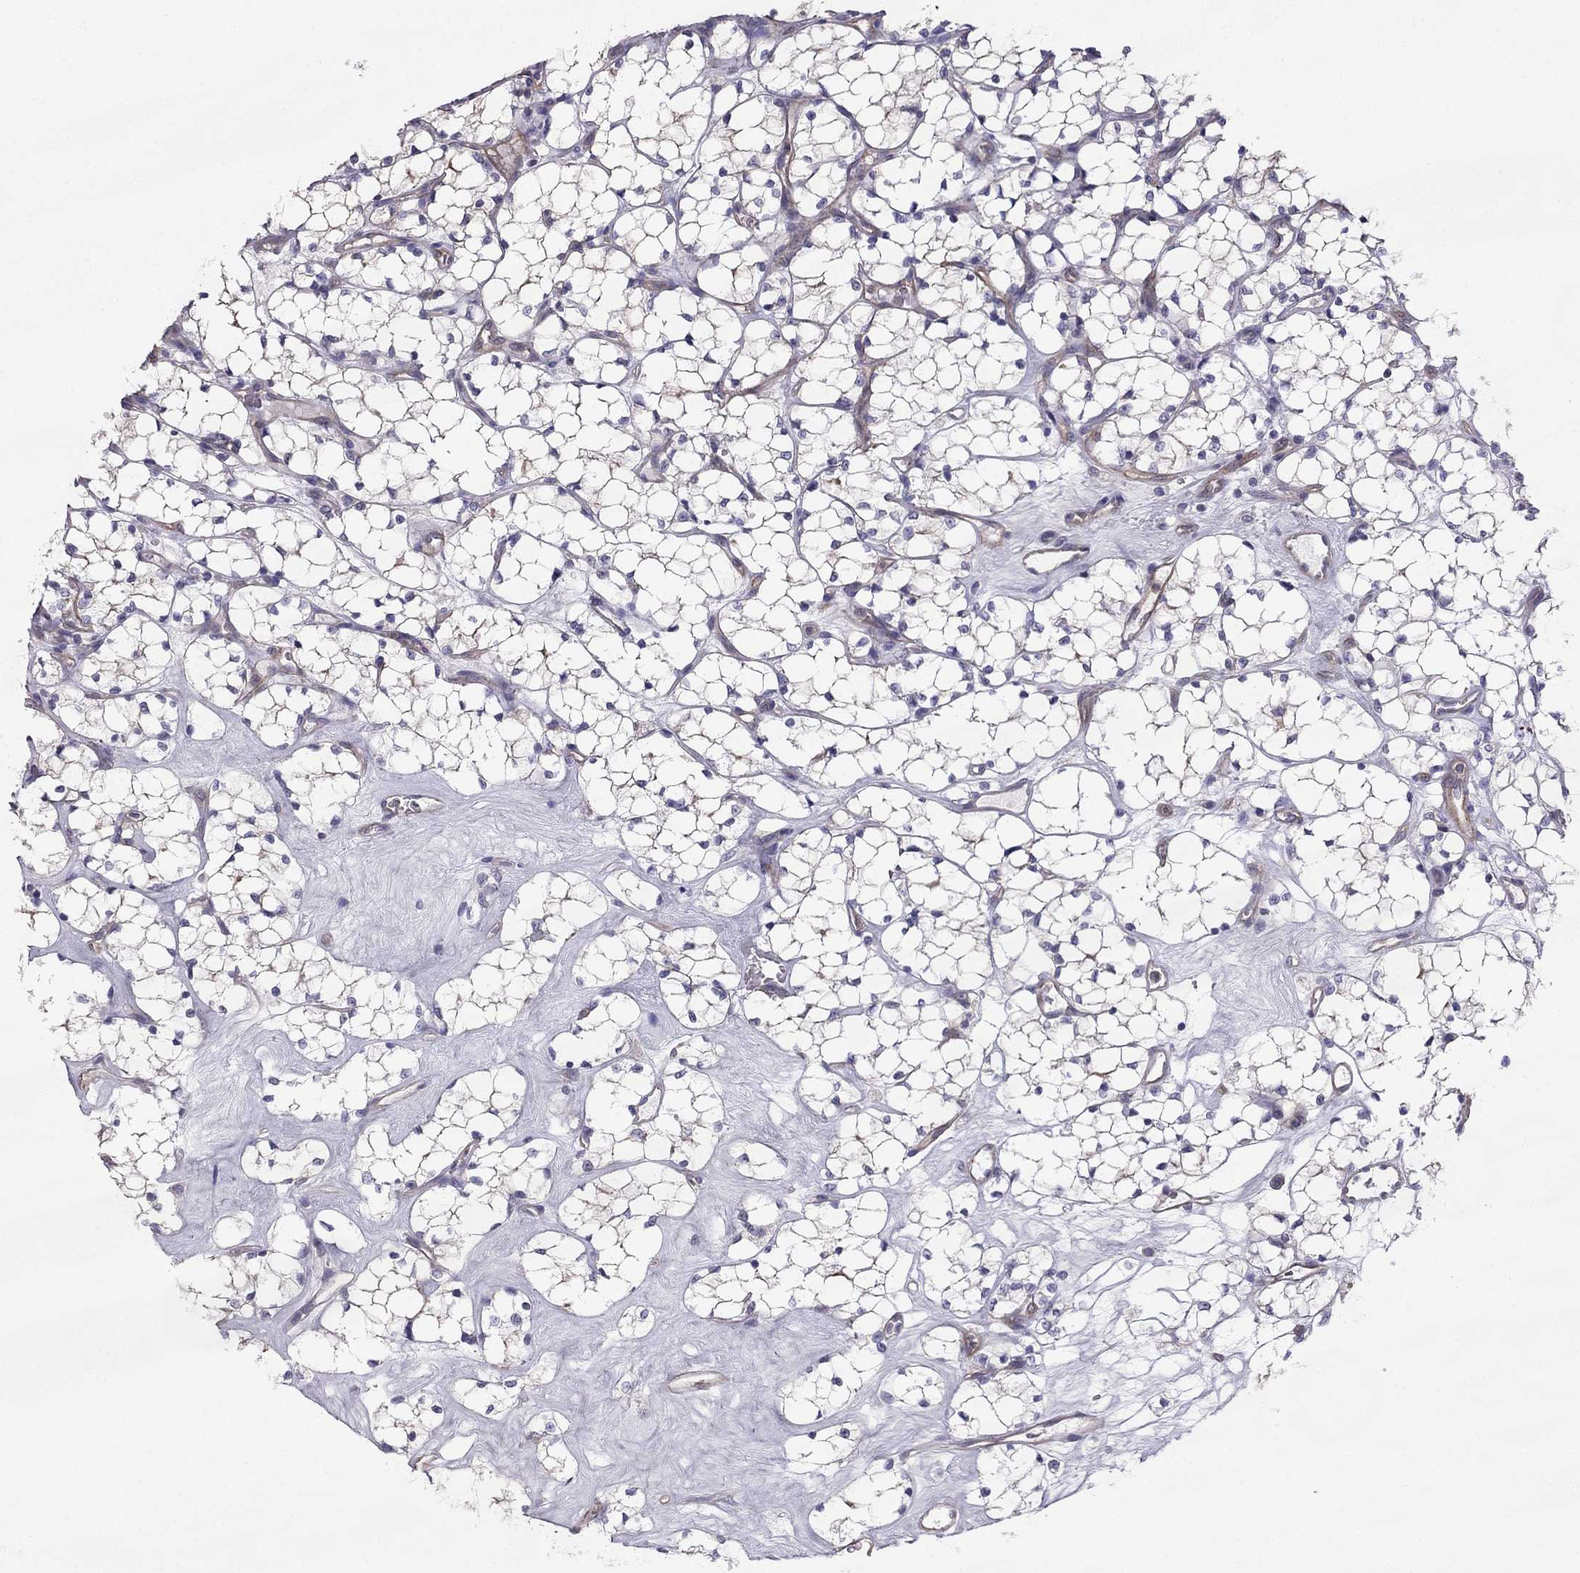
{"staining": {"intensity": "negative", "quantity": "none", "location": "none"}, "tissue": "renal cancer", "cell_type": "Tumor cells", "image_type": "cancer", "snomed": [{"axis": "morphology", "description": "Adenocarcinoma, NOS"}, {"axis": "topography", "description": "Kidney"}], "caption": "Protein analysis of renal cancer (adenocarcinoma) demonstrates no significant staining in tumor cells.", "gene": "ENOX1", "patient": {"sex": "female", "age": 69}}